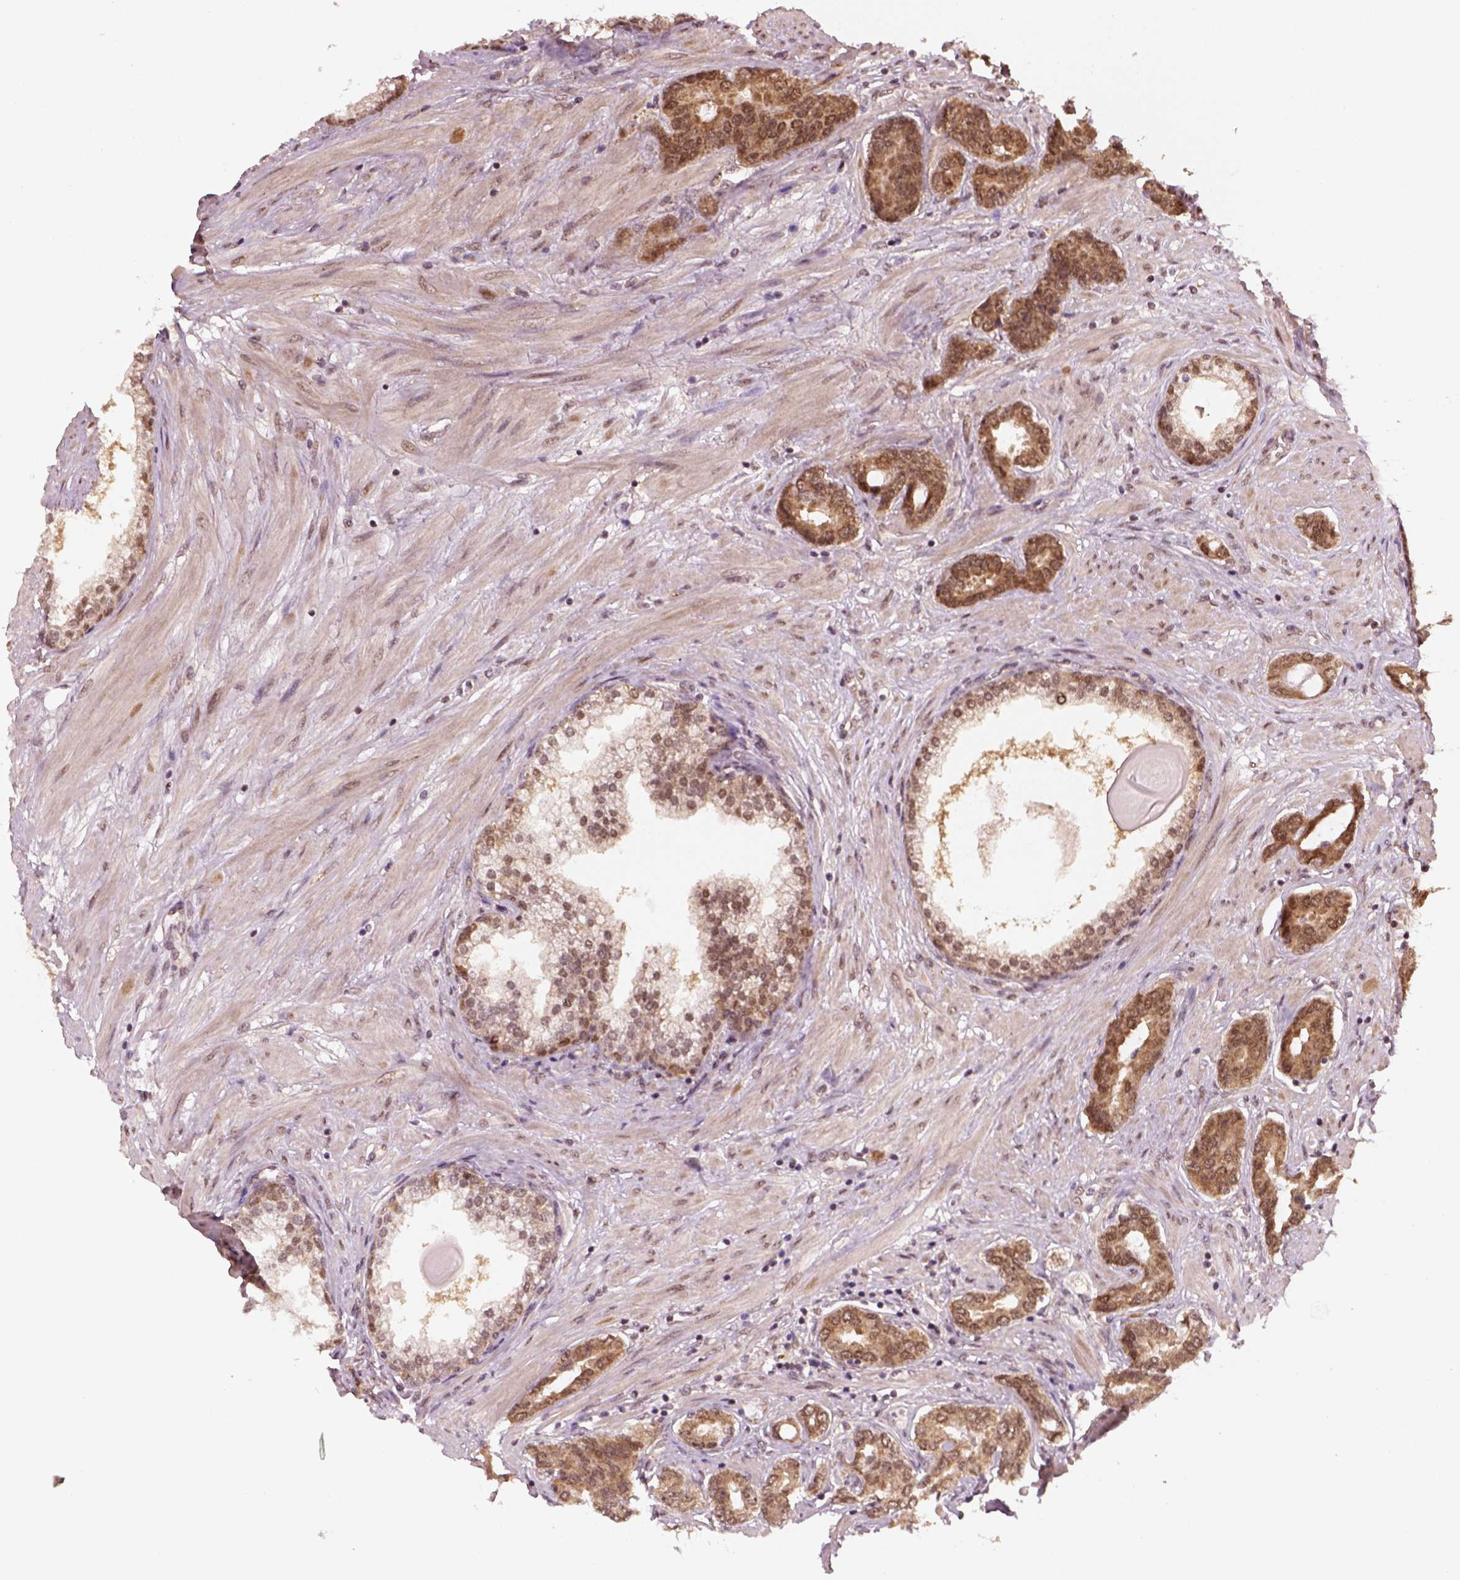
{"staining": {"intensity": "strong", "quantity": ">75%", "location": "cytoplasmic/membranous,nuclear"}, "tissue": "prostate cancer", "cell_type": "Tumor cells", "image_type": "cancer", "snomed": [{"axis": "morphology", "description": "Adenocarcinoma, NOS"}, {"axis": "topography", "description": "Prostate"}], "caption": "The photomicrograph reveals a brown stain indicating the presence of a protein in the cytoplasmic/membranous and nuclear of tumor cells in prostate cancer. (Brightfield microscopy of DAB IHC at high magnification).", "gene": "NUDT9", "patient": {"sex": "male", "age": 67}}